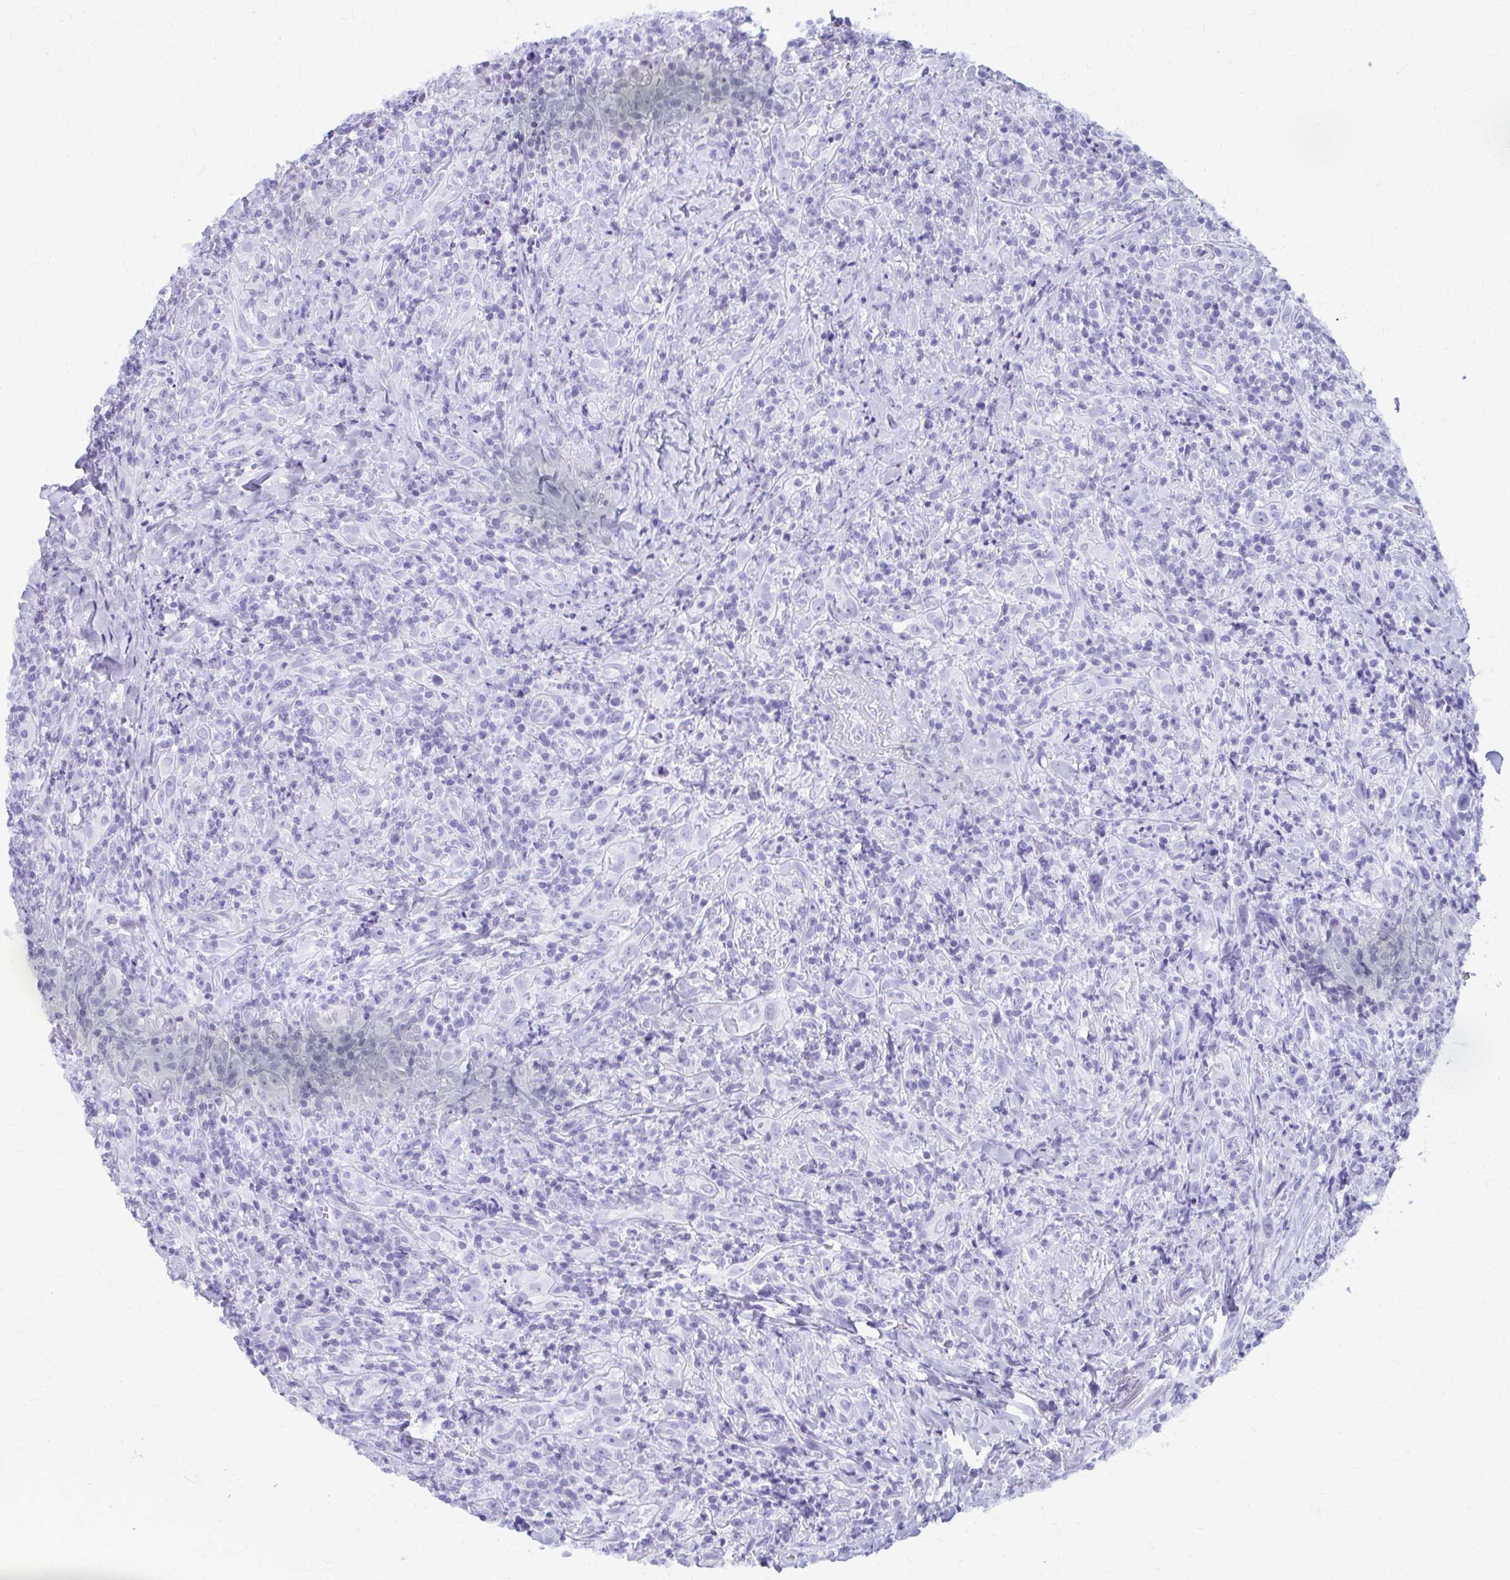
{"staining": {"intensity": "negative", "quantity": "none", "location": "none"}, "tissue": "head and neck cancer", "cell_type": "Tumor cells", "image_type": "cancer", "snomed": [{"axis": "morphology", "description": "Squamous cell carcinoma, NOS"}, {"axis": "topography", "description": "Head-Neck"}], "caption": "Head and neck cancer was stained to show a protein in brown. There is no significant positivity in tumor cells. The staining is performed using DAB brown chromogen with nuclei counter-stained in using hematoxylin.", "gene": "MAF1", "patient": {"sex": "female", "age": 95}}